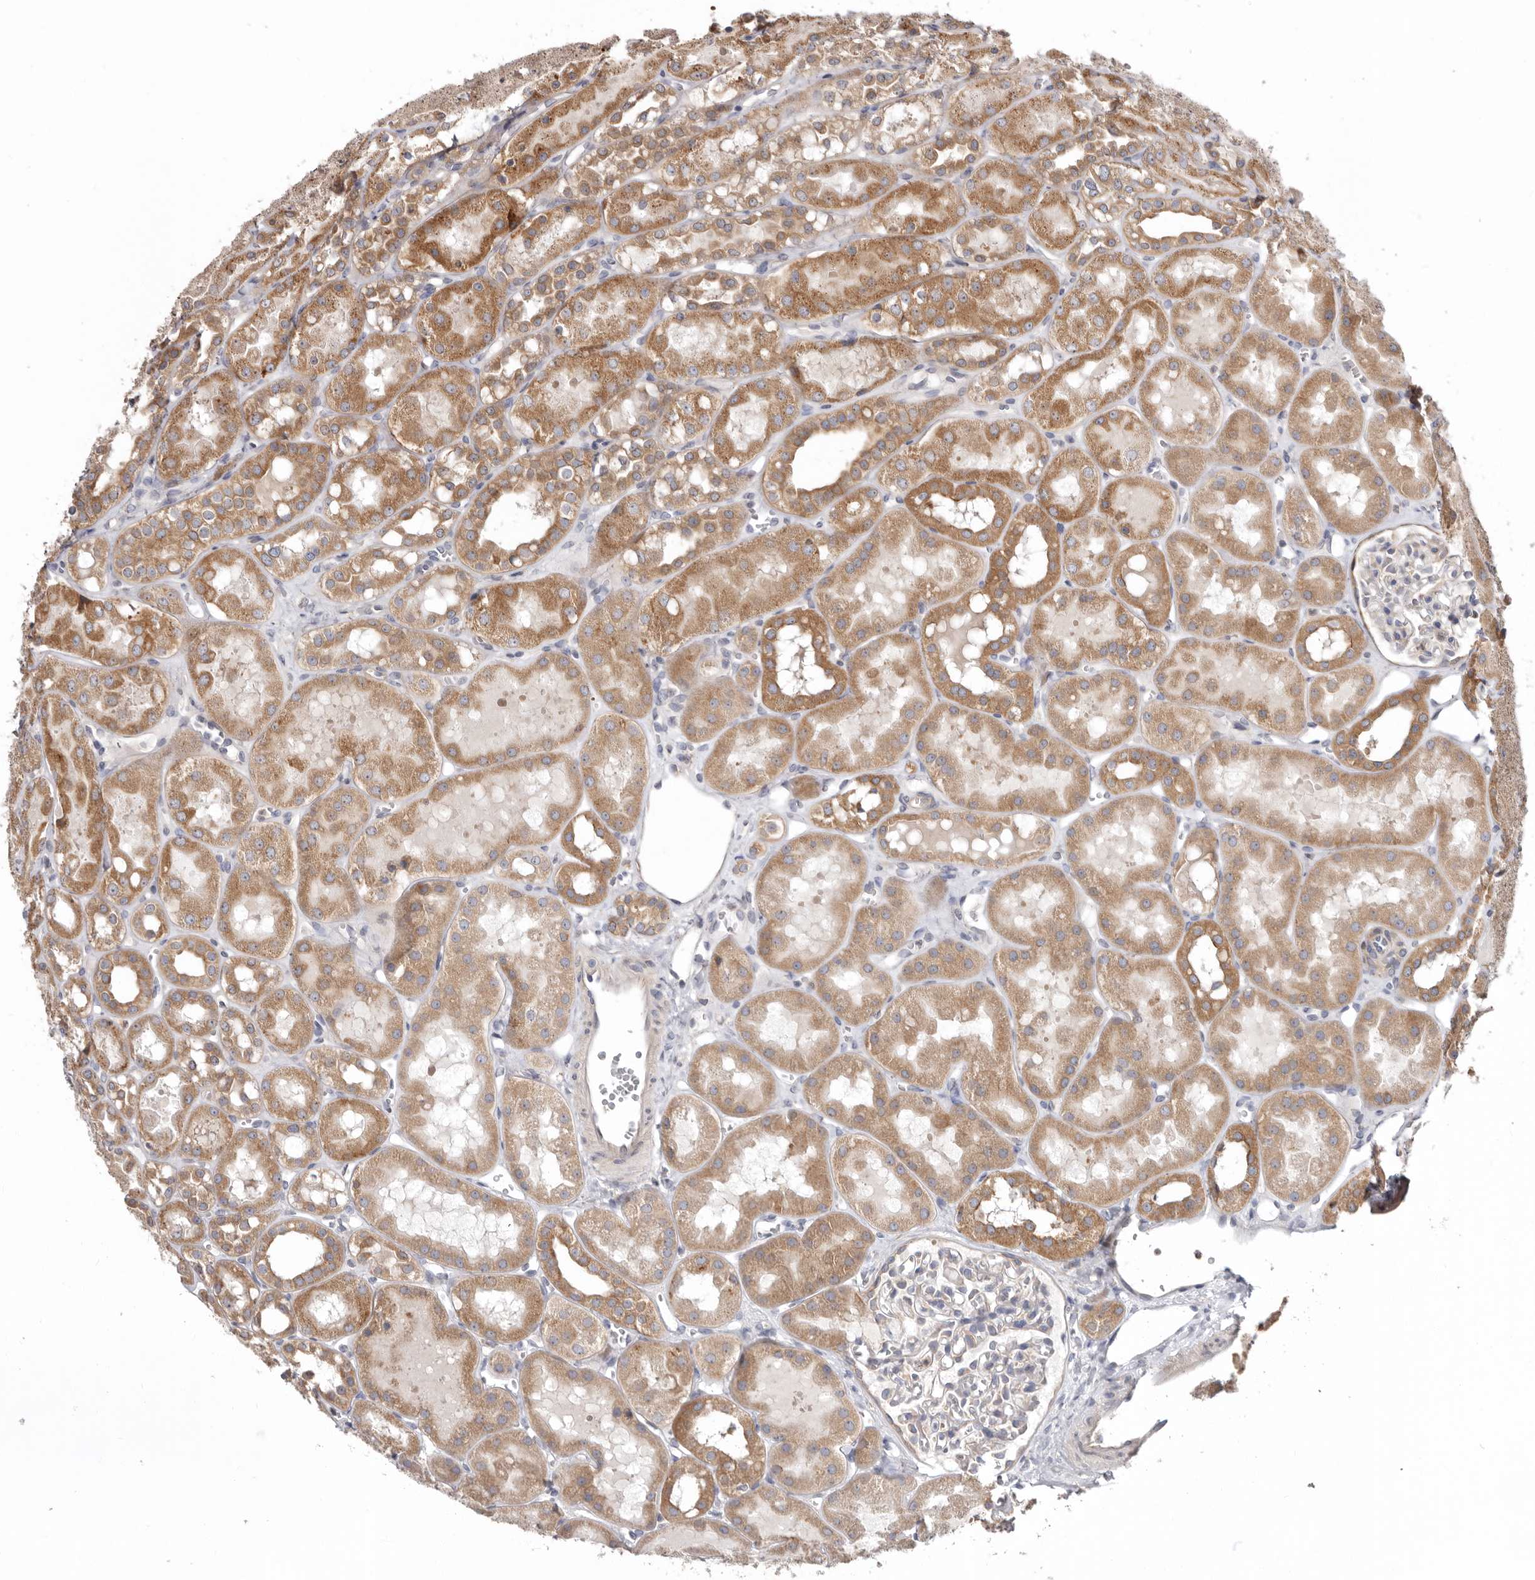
{"staining": {"intensity": "weak", "quantity": "<25%", "location": "cytoplasmic/membranous"}, "tissue": "kidney", "cell_type": "Cells in glomeruli", "image_type": "normal", "snomed": [{"axis": "morphology", "description": "Normal tissue, NOS"}, {"axis": "topography", "description": "Kidney"}], "caption": "The immunohistochemistry (IHC) histopathology image has no significant staining in cells in glomeruli of kidney.", "gene": "TMUB1", "patient": {"sex": "male", "age": 16}}